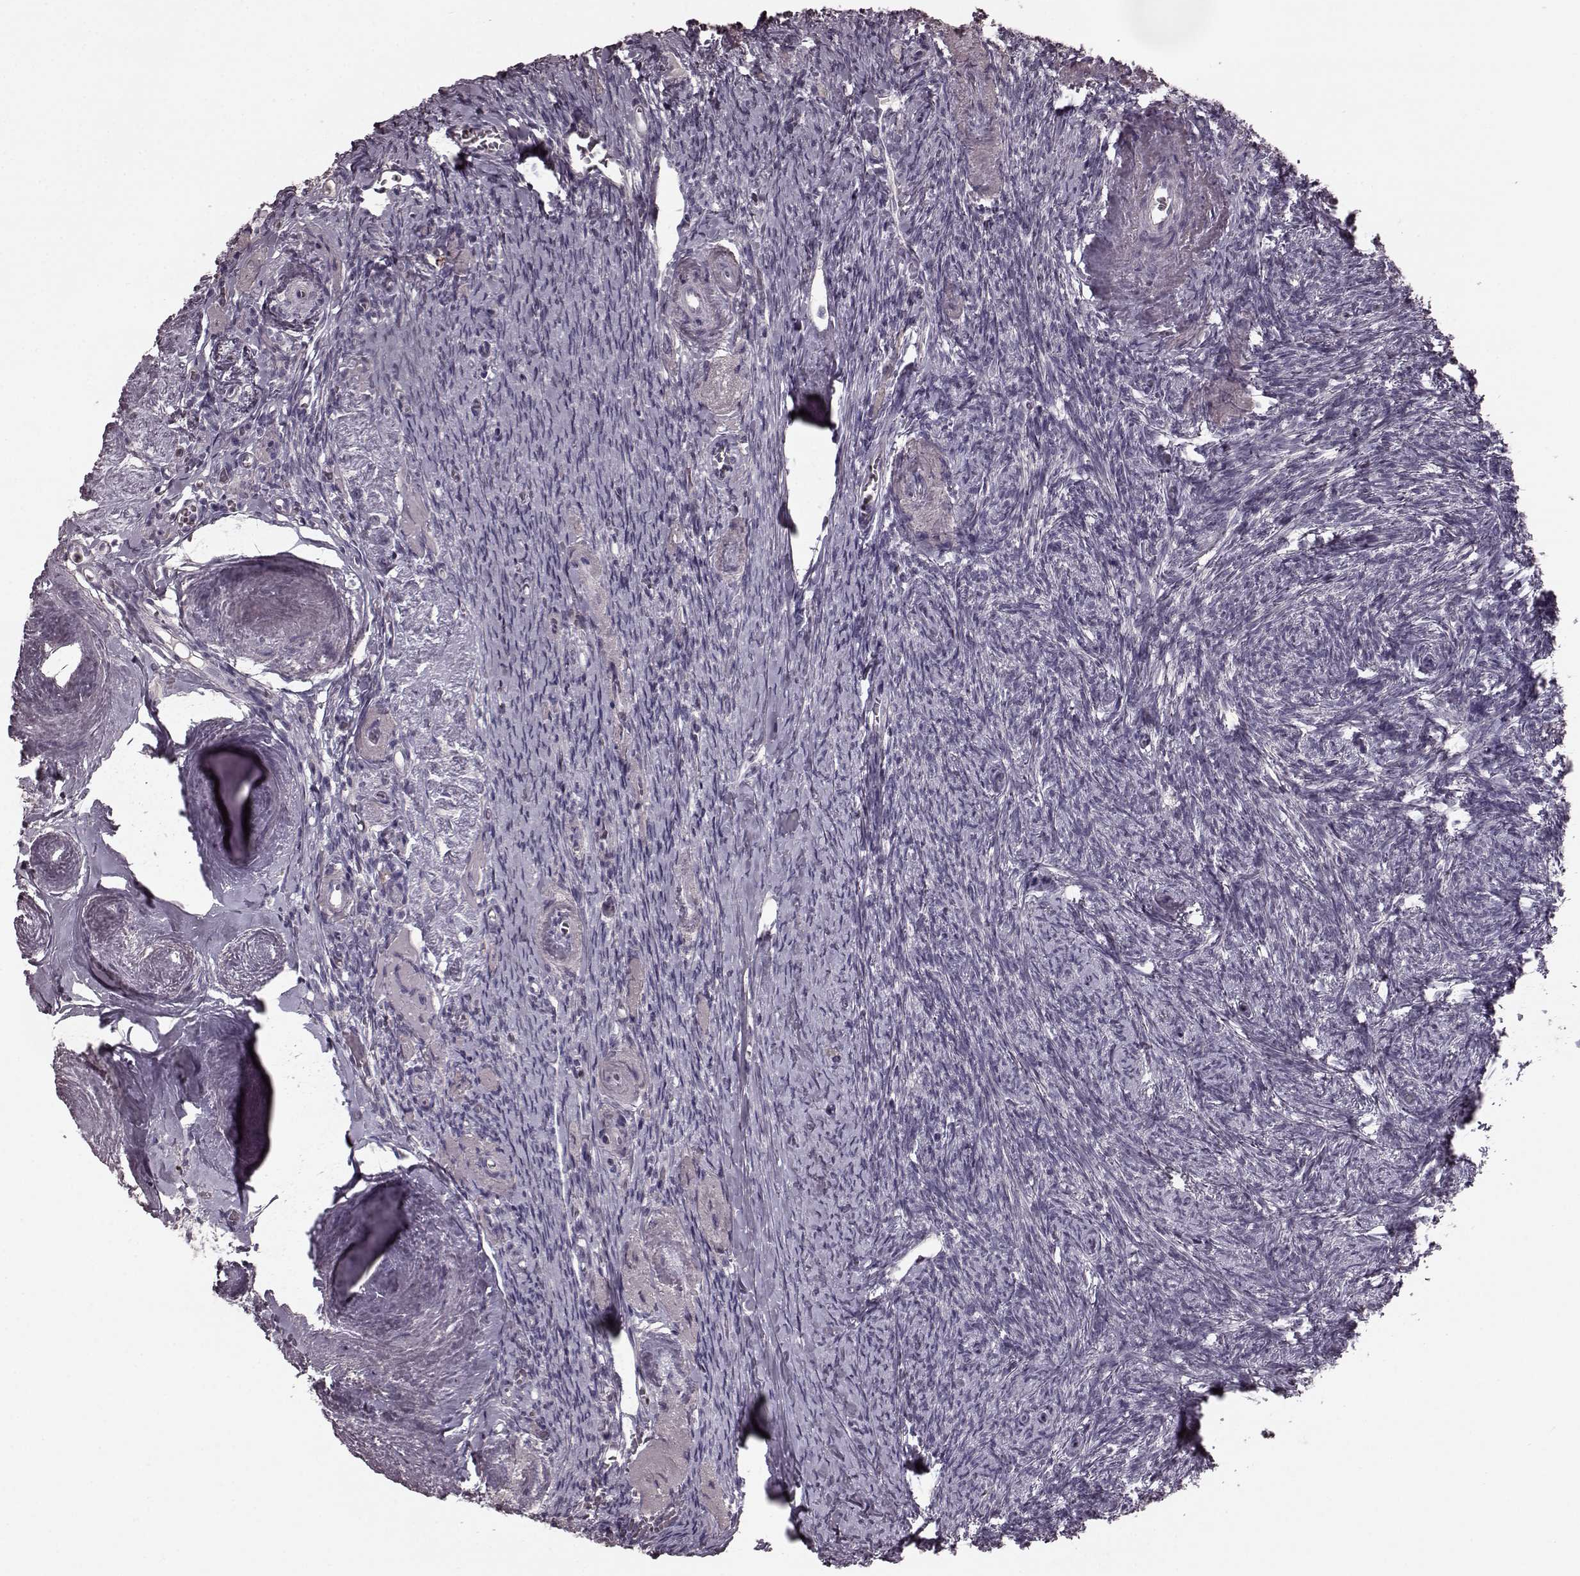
{"staining": {"intensity": "negative", "quantity": "none", "location": "none"}, "tissue": "ovary", "cell_type": "Follicle cells", "image_type": "normal", "snomed": [{"axis": "morphology", "description": "Normal tissue, NOS"}, {"axis": "topography", "description": "Ovary"}], "caption": "This photomicrograph is of normal ovary stained with IHC to label a protein in brown with the nuclei are counter-stained blue. There is no expression in follicle cells. (DAB (3,3'-diaminobenzidine) IHC, high magnification).", "gene": "CD28", "patient": {"sex": "female", "age": 72}}